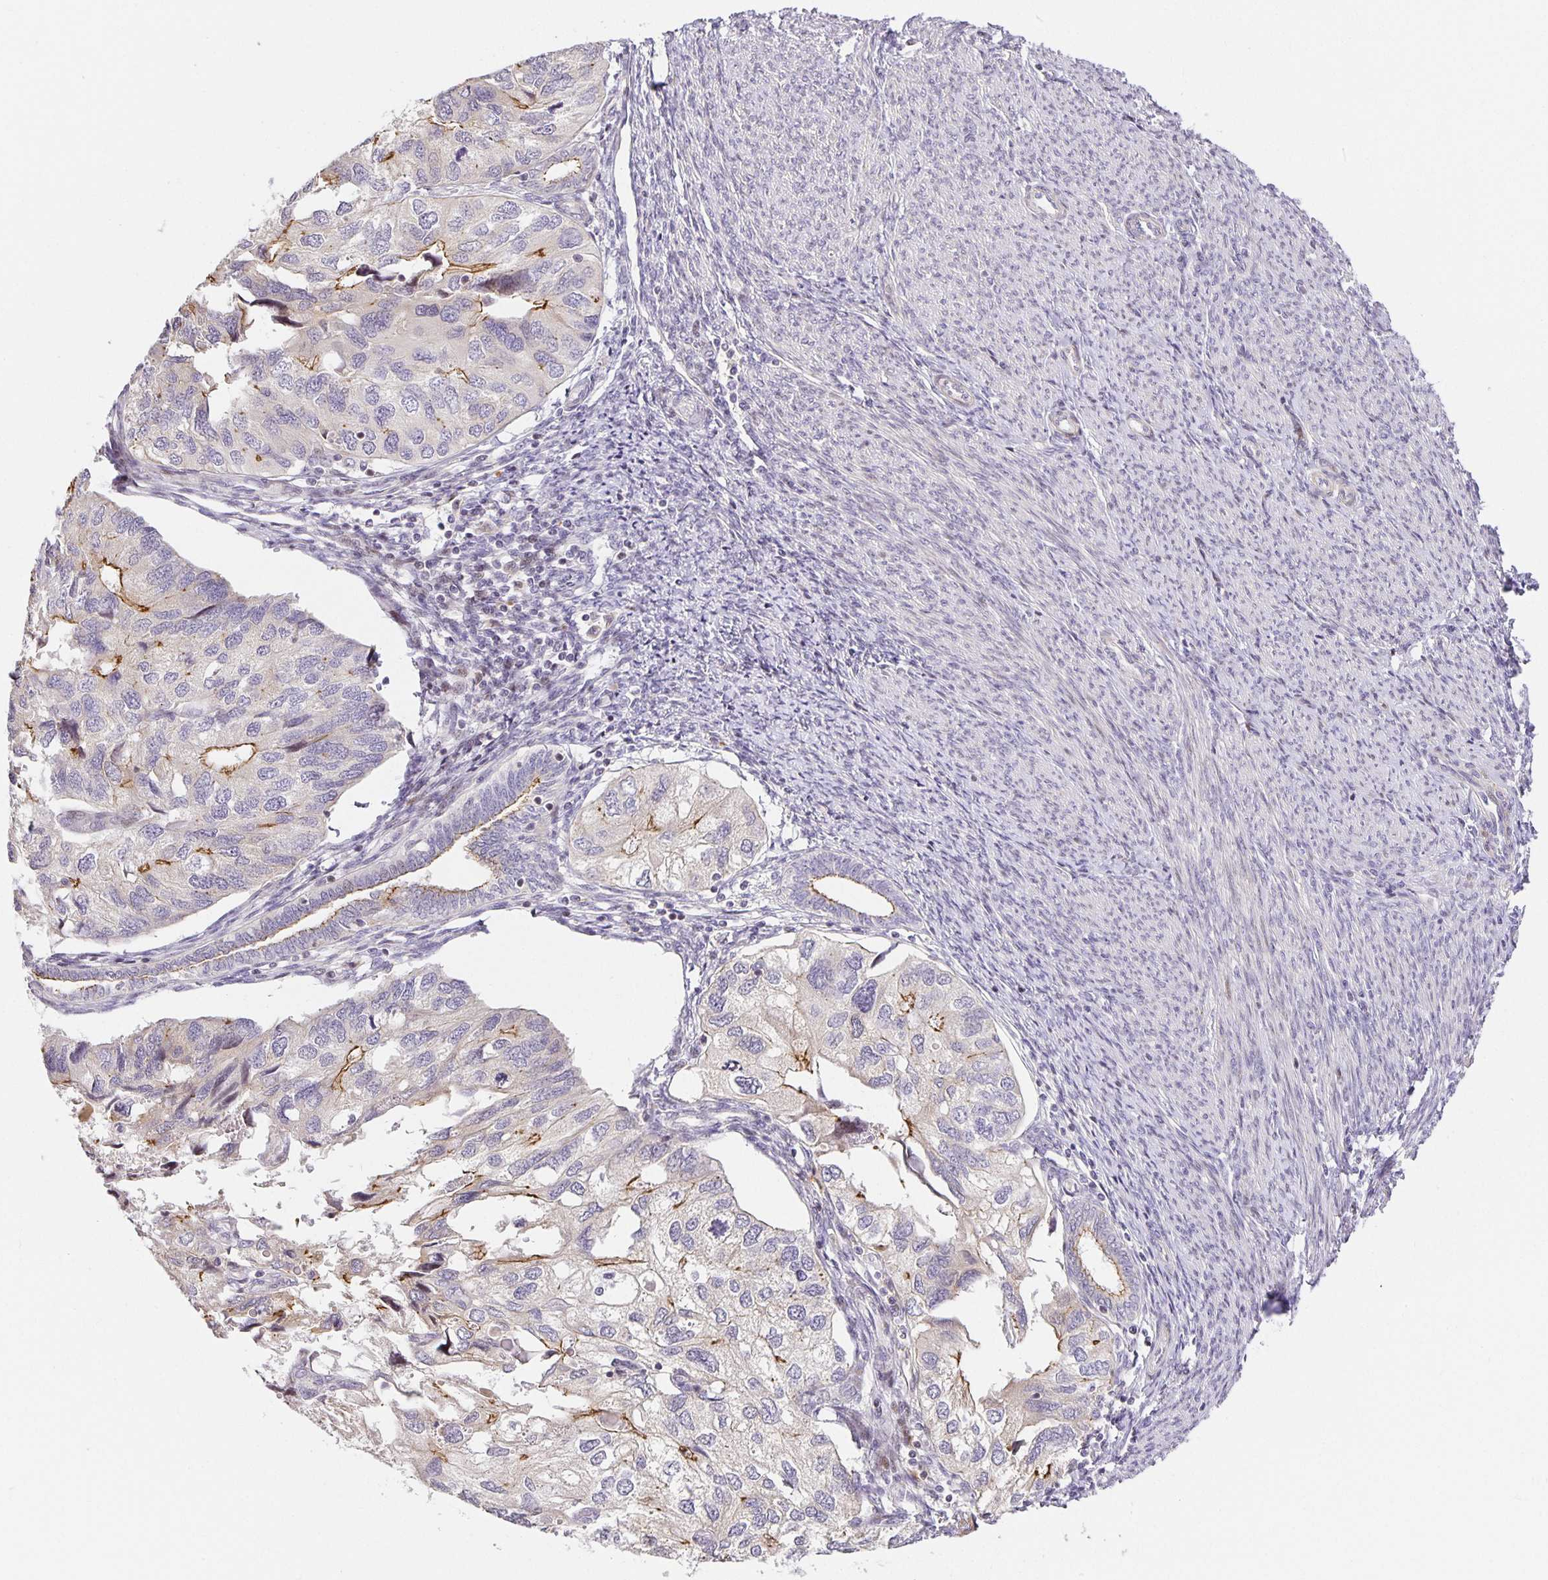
{"staining": {"intensity": "moderate", "quantity": "<25%", "location": "cytoplasmic/membranous"}, "tissue": "endometrial cancer", "cell_type": "Tumor cells", "image_type": "cancer", "snomed": [{"axis": "morphology", "description": "Carcinoma, NOS"}, {"axis": "topography", "description": "Uterus"}], "caption": "The histopathology image shows staining of endometrial cancer (carcinoma), revealing moderate cytoplasmic/membranous protein positivity (brown color) within tumor cells.", "gene": "TJP3", "patient": {"sex": "female", "age": 76}}